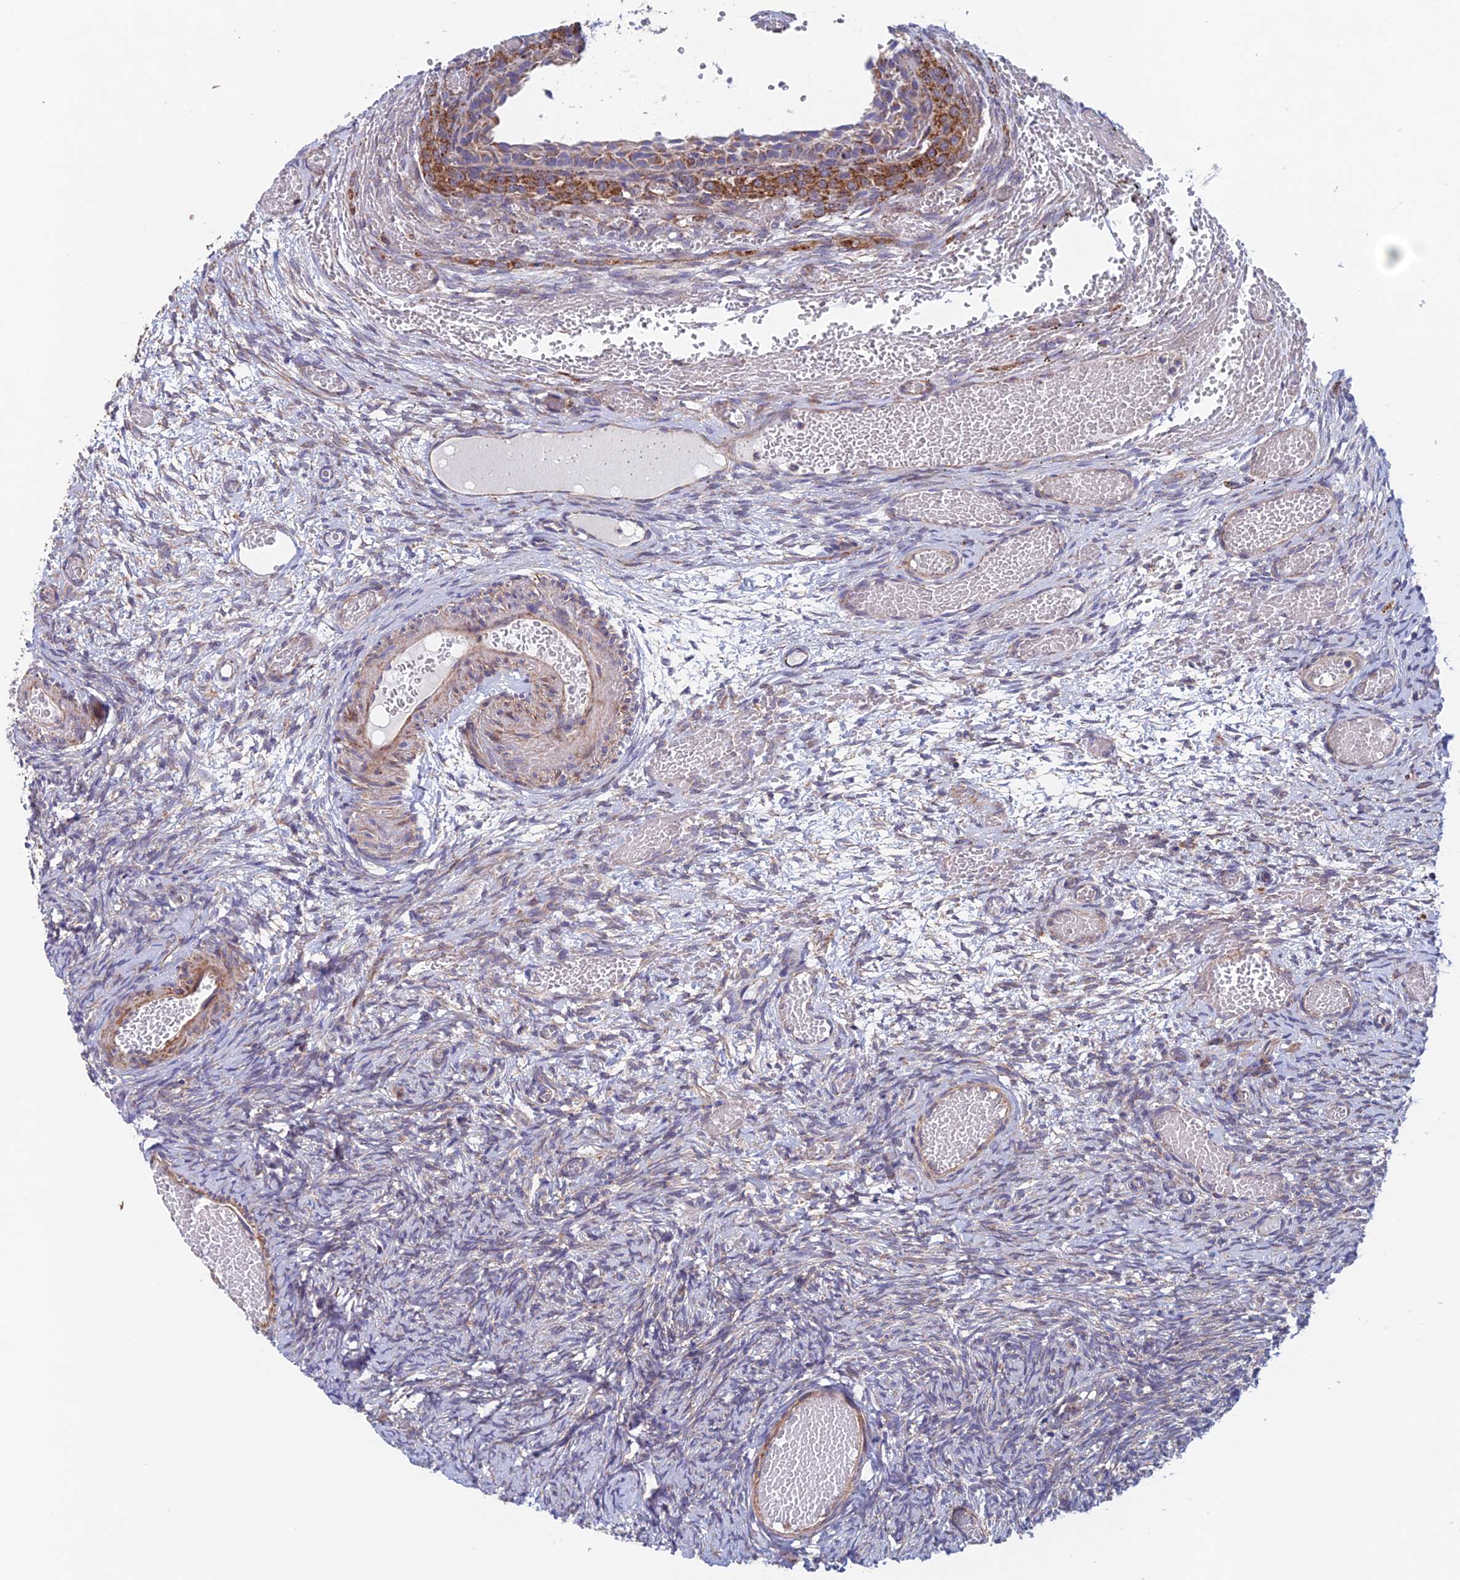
{"staining": {"intensity": "weak", "quantity": "<25%", "location": "cytoplasmic/membranous"}, "tissue": "ovary", "cell_type": "Ovarian stroma cells", "image_type": "normal", "snomed": [{"axis": "morphology", "description": "Adenocarcinoma, NOS"}, {"axis": "topography", "description": "Endometrium"}], "caption": "Image shows no protein staining in ovarian stroma cells of benign ovary. (DAB (3,3'-diaminobenzidine) immunohistochemistry visualized using brightfield microscopy, high magnification).", "gene": "MRPL1", "patient": {"sex": "female", "age": 32}}